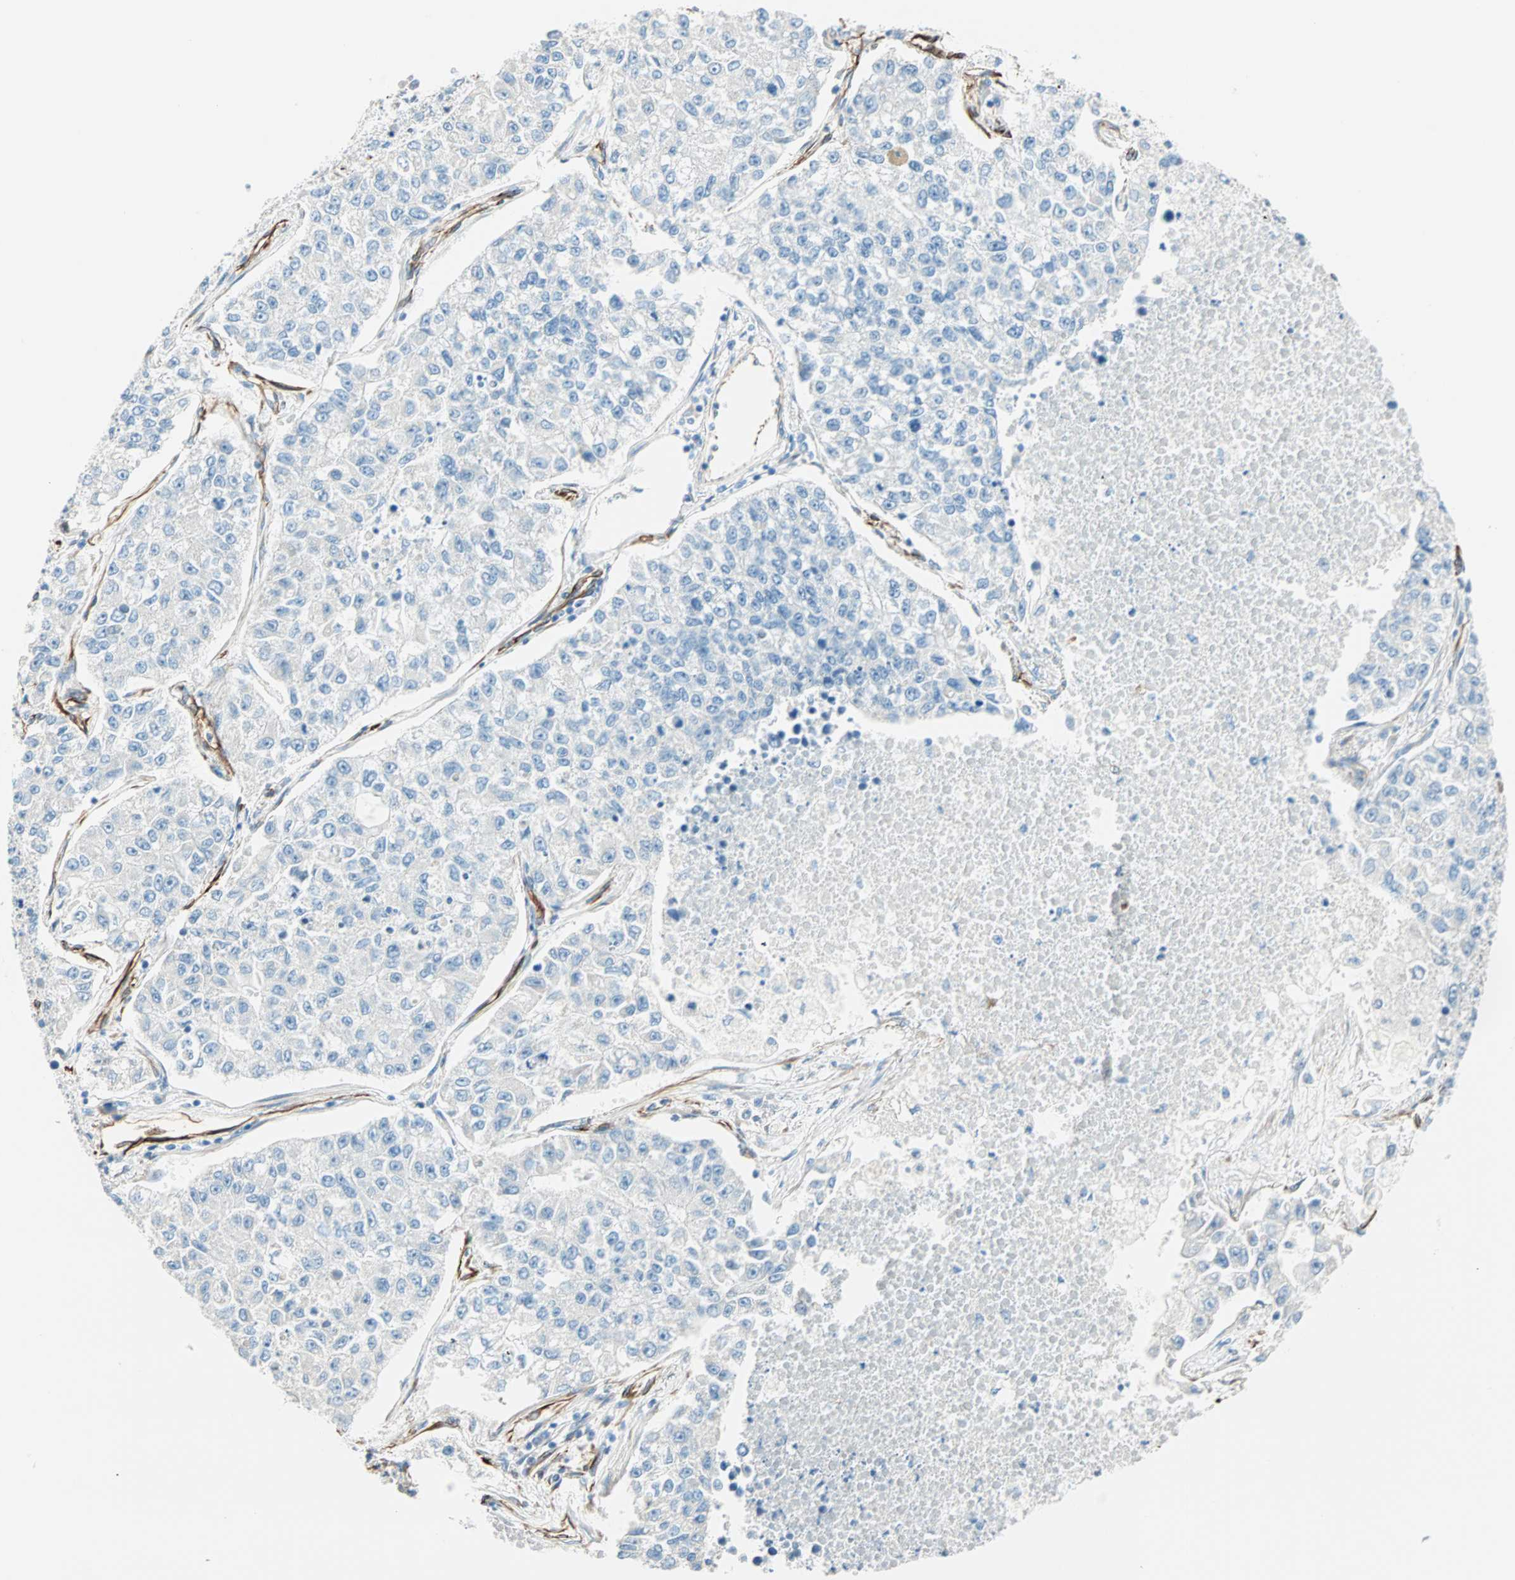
{"staining": {"intensity": "negative", "quantity": "none", "location": "none"}, "tissue": "lung cancer", "cell_type": "Tumor cells", "image_type": "cancer", "snomed": [{"axis": "morphology", "description": "Adenocarcinoma, NOS"}, {"axis": "topography", "description": "Lung"}], "caption": "Immunohistochemistry (IHC) of lung adenocarcinoma shows no staining in tumor cells.", "gene": "NES", "patient": {"sex": "male", "age": 49}}